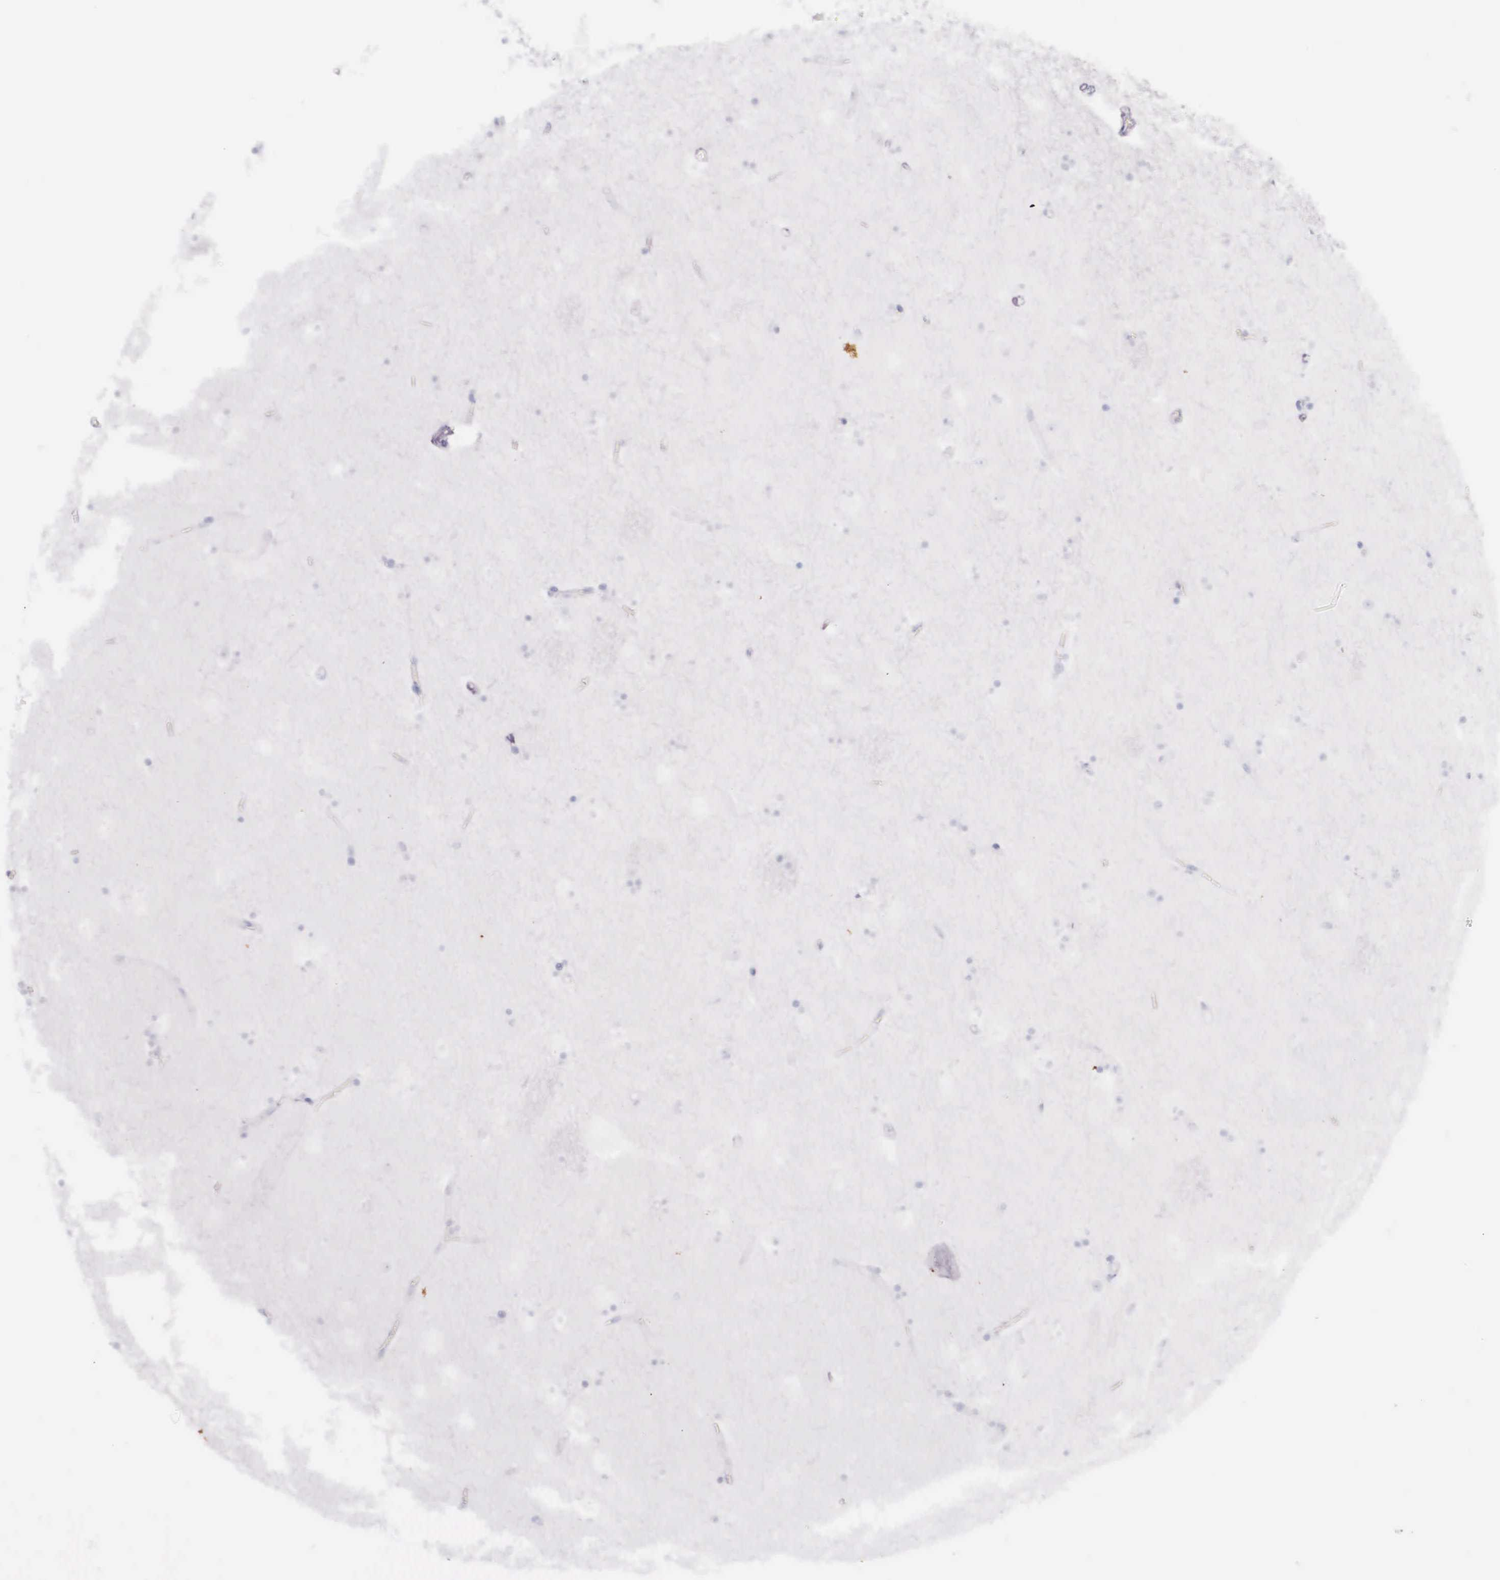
{"staining": {"intensity": "negative", "quantity": "none", "location": "none"}, "tissue": "caudate", "cell_type": "Glial cells", "image_type": "normal", "snomed": [{"axis": "morphology", "description": "Normal tissue, NOS"}, {"axis": "topography", "description": "Lateral ventricle wall"}], "caption": "The IHC image has no significant expression in glial cells of caudate.", "gene": "KRT14", "patient": {"sex": "male", "age": 45}}